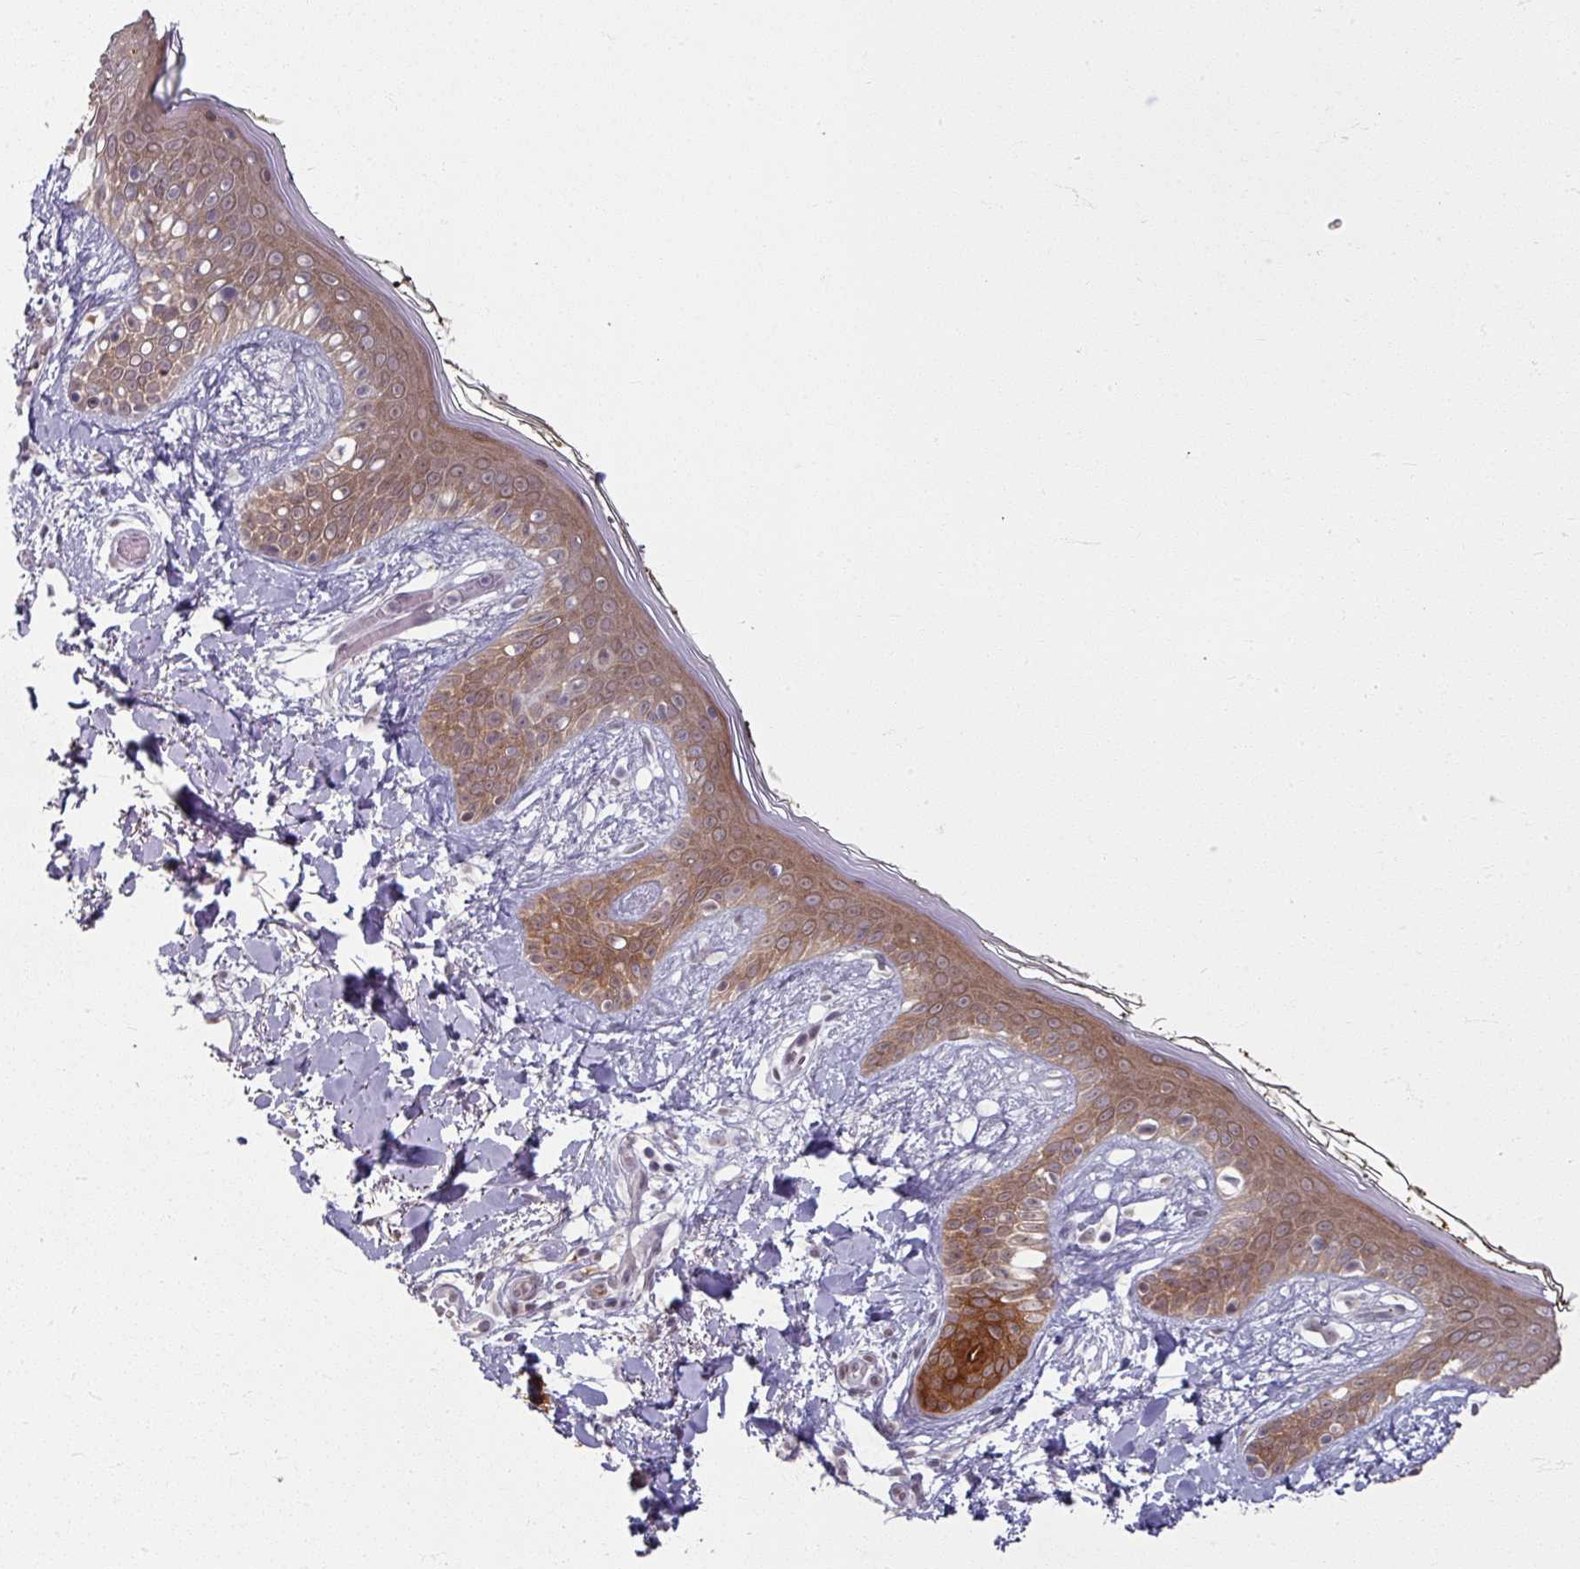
{"staining": {"intensity": "negative", "quantity": "none", "location": "none"}, "tissue": "skin", "cell_type": "Fibroblasts", "image_type": "normal", "snomed": [{"axis": "morphology", "description": "Normal tissue, NOS"}, {"axis": "topography", "description": "Skin"}], "caption": "Immunohistochemical staining of unremarkable skin displays no significant staining in fibroblasts.", "gene": "KLC3", "patient": {"sex": "female", "age": 34}}